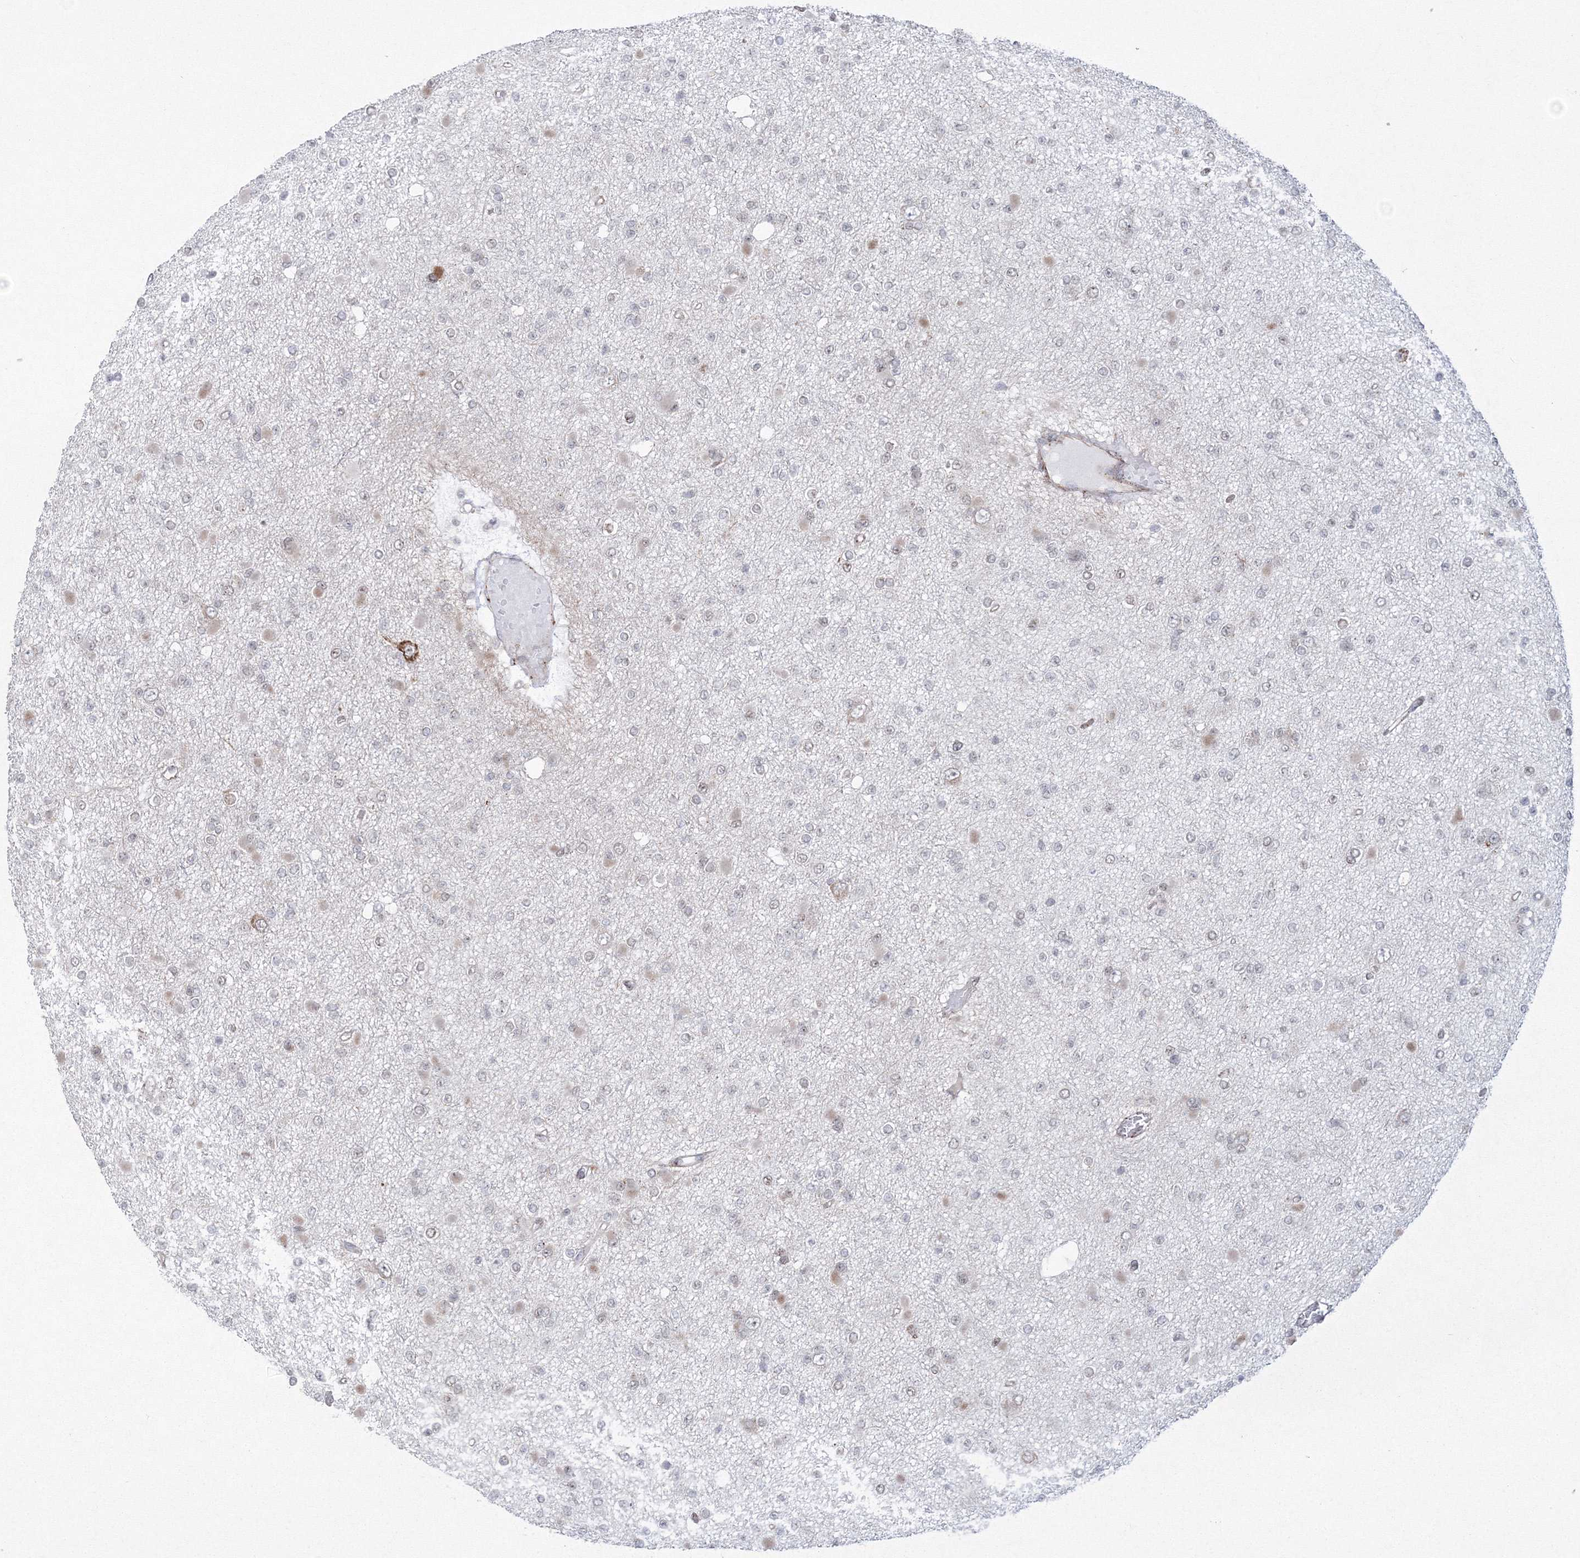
{"staining": {"intensity": "negative", "quantity": "none", "location": "none"}, "tissue": "glioma", "cell_type": "Tumor cells", "image_type": "cancer", "snomed": [{"axis": "morphology", "description": "Glioma, malignant, Low grade"}, {"axis": "topography", "description": "Brain"}], "caption": "Glioma was stained to show a protein in brown. There is no significant positivity in tumor cells. (DAB (3,3'-diaminobenzidine) immunohistochemistry (IHC) visualized using brightfield microscopy, high magnification).", "gene": "EFCAB12", "patient": {"sex": "female", "age": 22}}